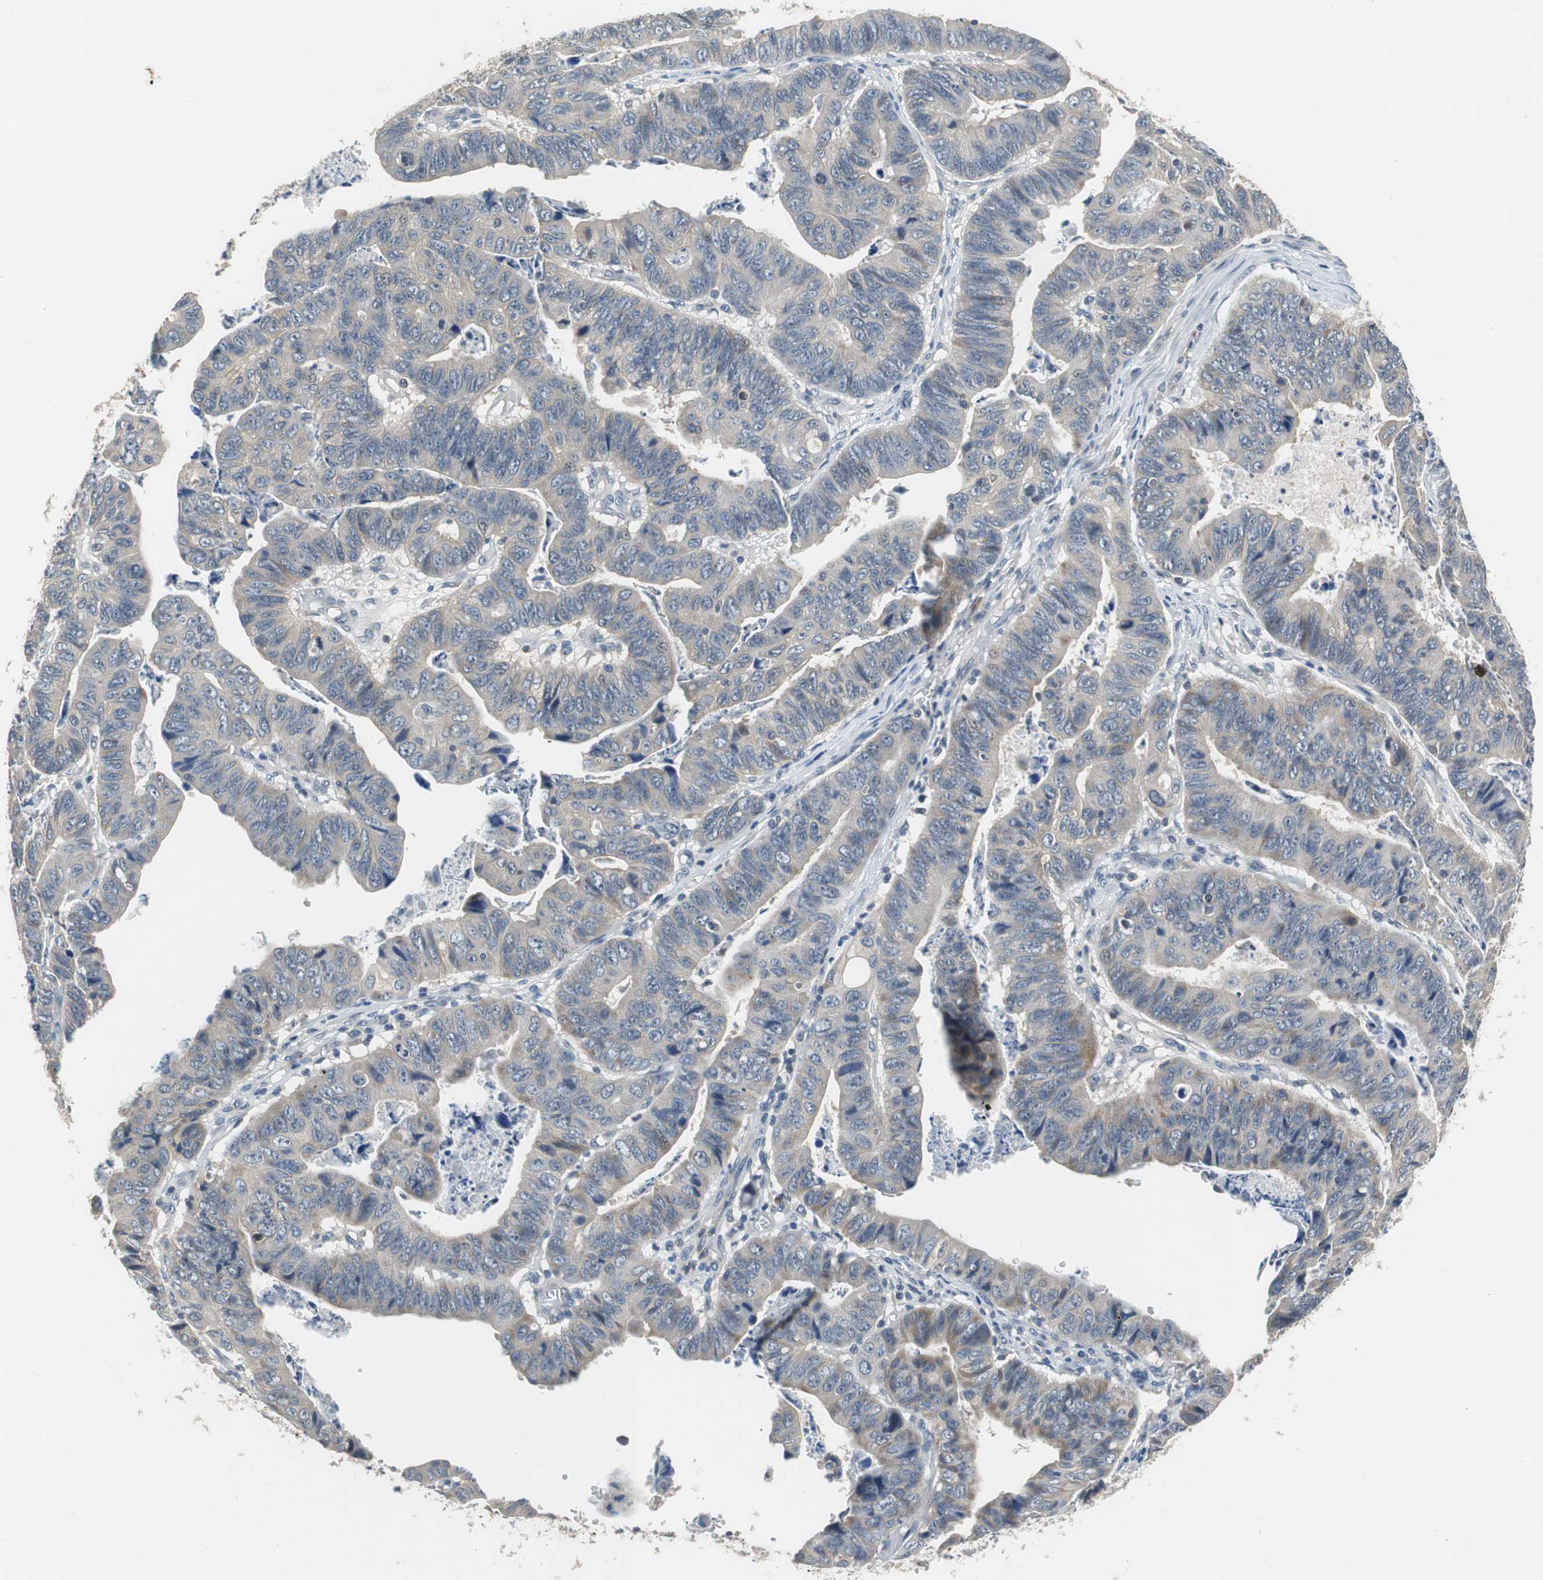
{"staining": {"intensity": "weak", "quantity": "25%-75%", "location": "cytoplasmic/membranous"}, "tissue": "stomach cancer", "cell_type": "Tumor cells", "image_type": "cancer", "snomed": [{"axis": "morphology", "description": "Adenocarcinoma, NOS"}, {"axis": "topography", "description": "Stomach, lower"}], "caption": "This is an image of immunohistochemistry (IHC) staining of stomach cancer, which shows weak positivity in the cytoplasmic/membranous of tumor cells.", "gene": "GLCCI1", "patient": {"sex": "male", "age": 77}}